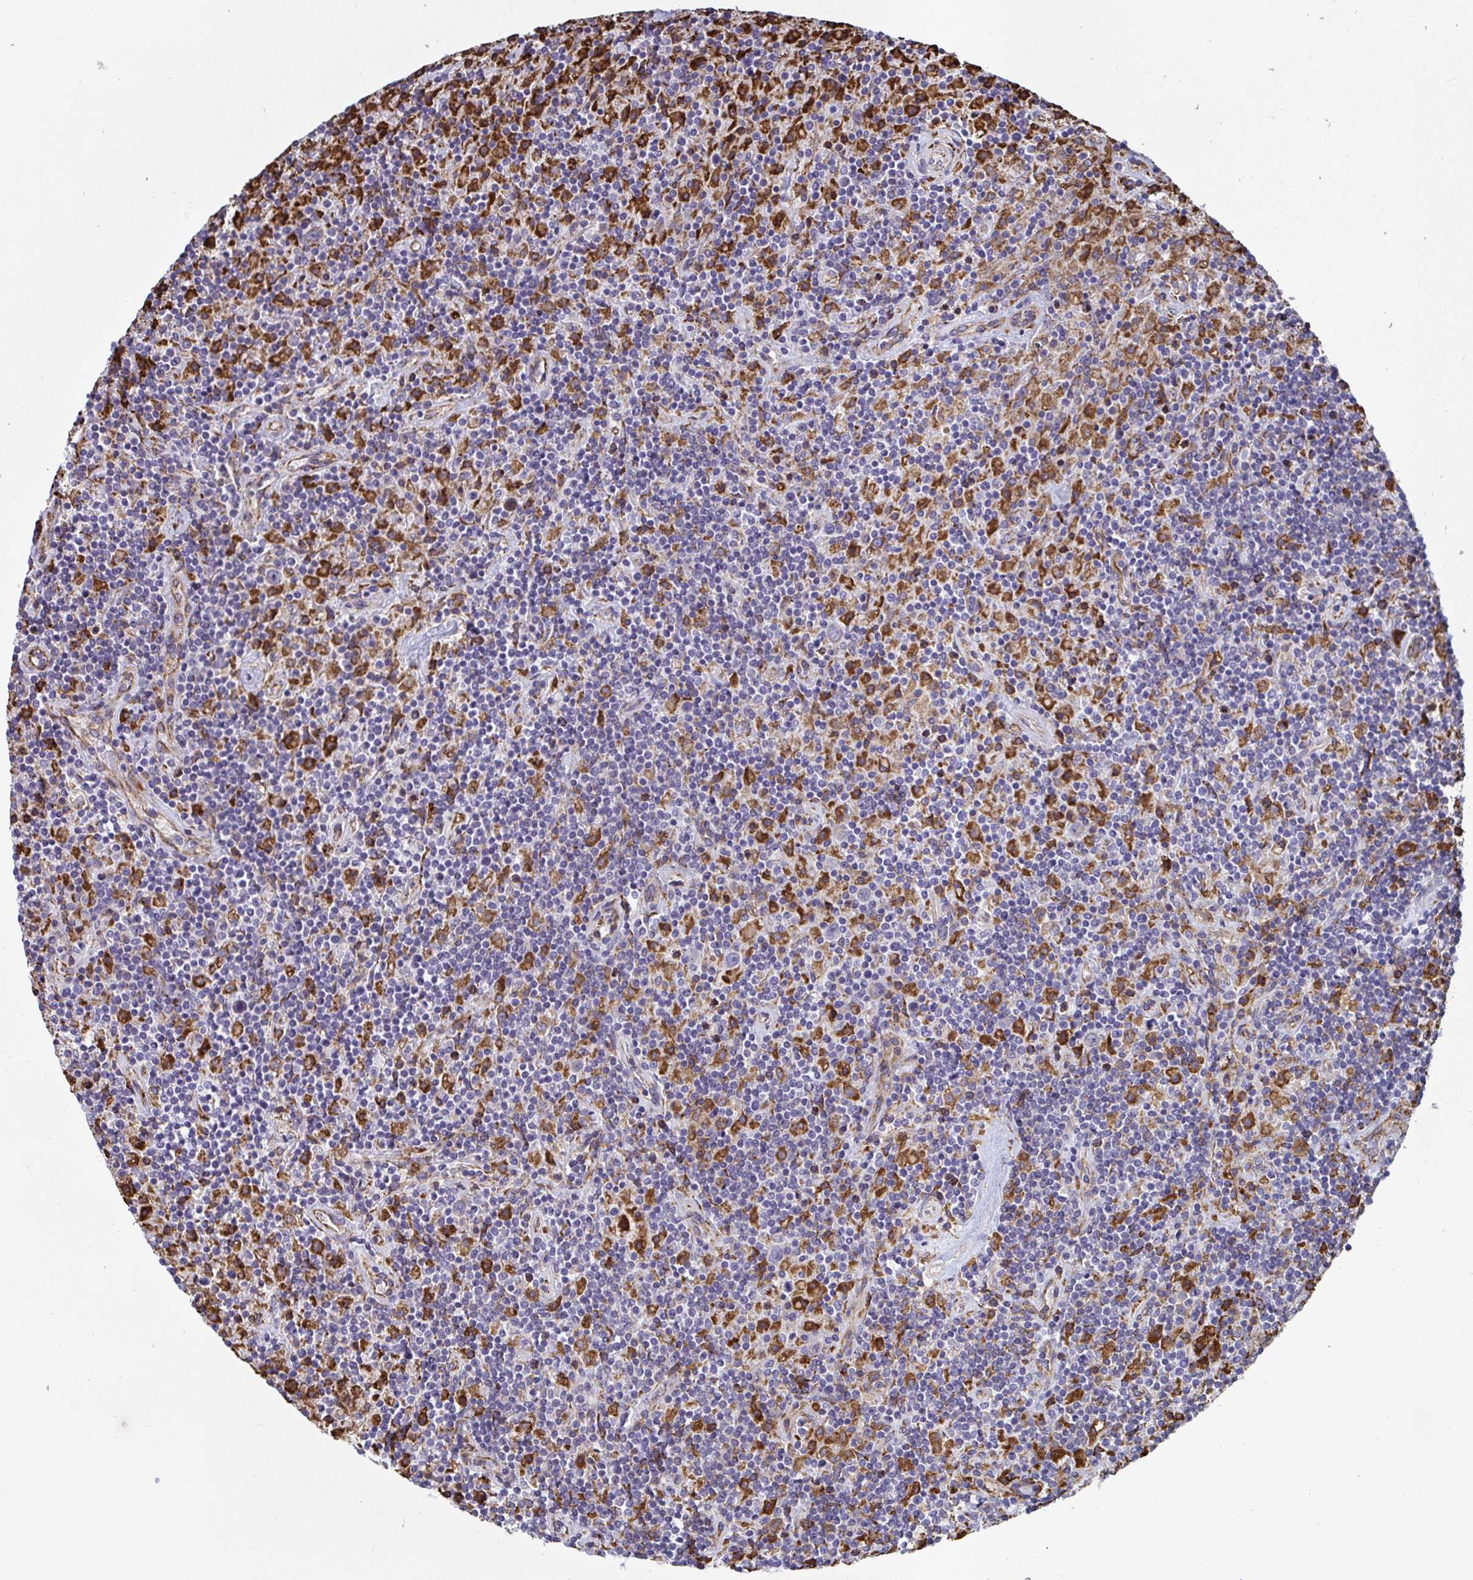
{"staining": {"intensity": "negative", "quantity": "none", "location": "none"}, "tissue": "lymphoma", "cell_type": "Tumor cells", "image_type": "cancer", "snomed": [{"axis": "morphology", "description": "Hodgkin's disease, NOS"}, {"axis": "topography", "description": "Lymph node"}], "caption": "Hodgkin's disease stained for a protein using immunohistochemistry displays no expression tumor cells.", "gene": "PEAK3", "patient": {"sex": "male", "age": 70}}